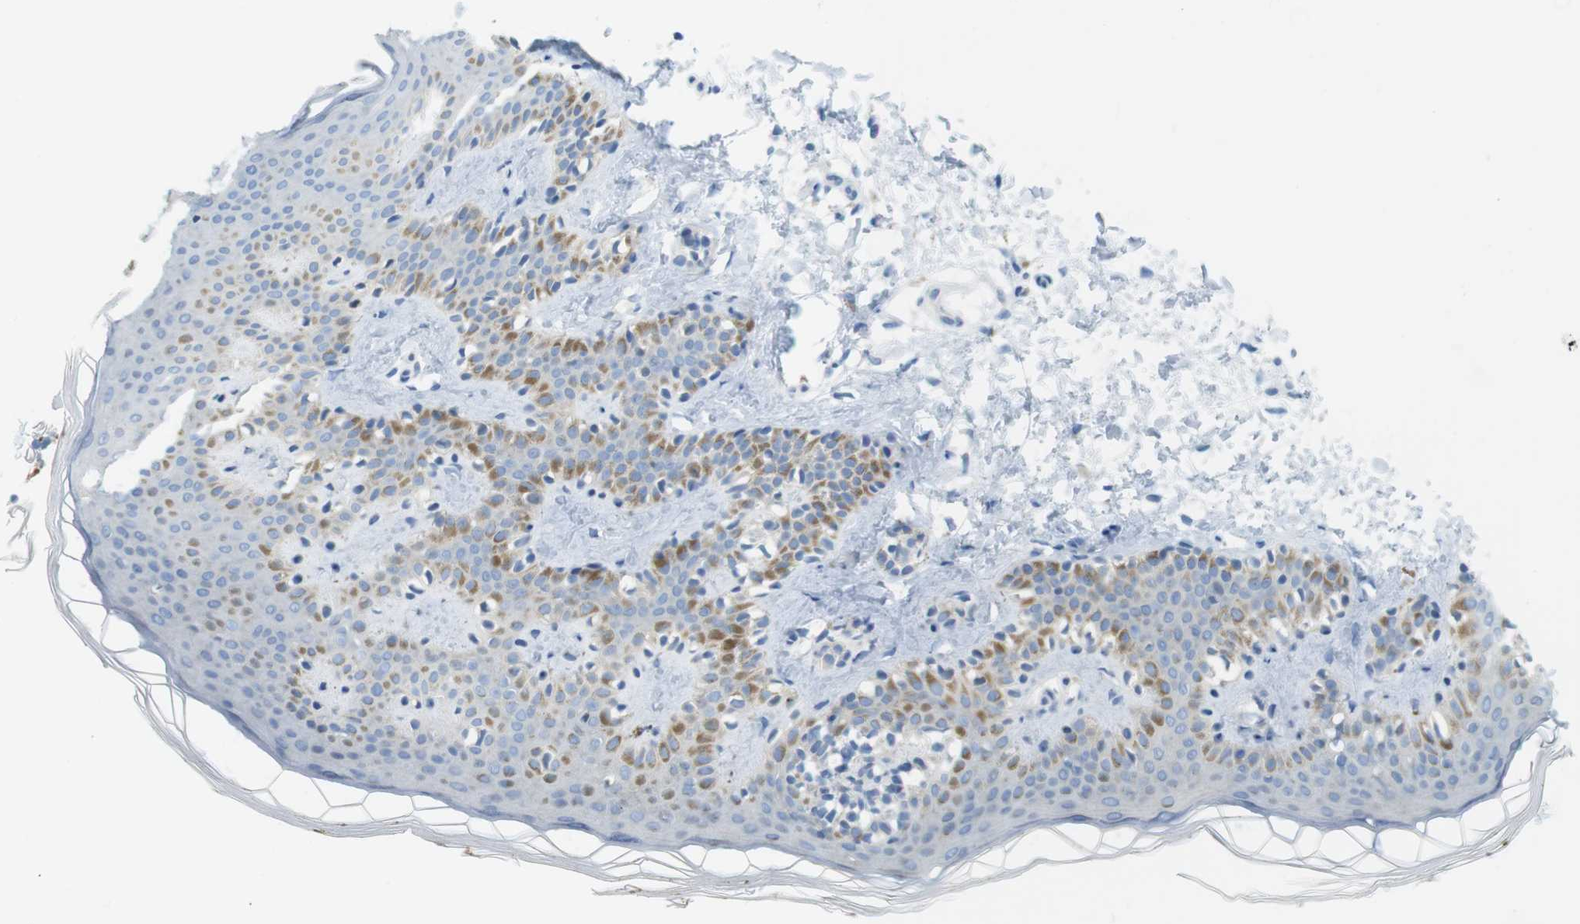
{"staining": {"intensity": "negative", "quantity": "none", "location": "none"}, "tissue": "skin", "cell_type": "Fibroblasts", "image_type": "normal", "snomed": [{"axis": "morphology", "description": "Normal tissue, NOS"}, {"axis": "topography", "description": "Skin"}], "caption": "Immunohistochemistry (IHC) photomicrograph of unremarkable skin: skin stained with DAB displays no significant protein expression in fibroblasts.", "gene": "CASP2", "patient": {"sex": "male", "age": 16}}